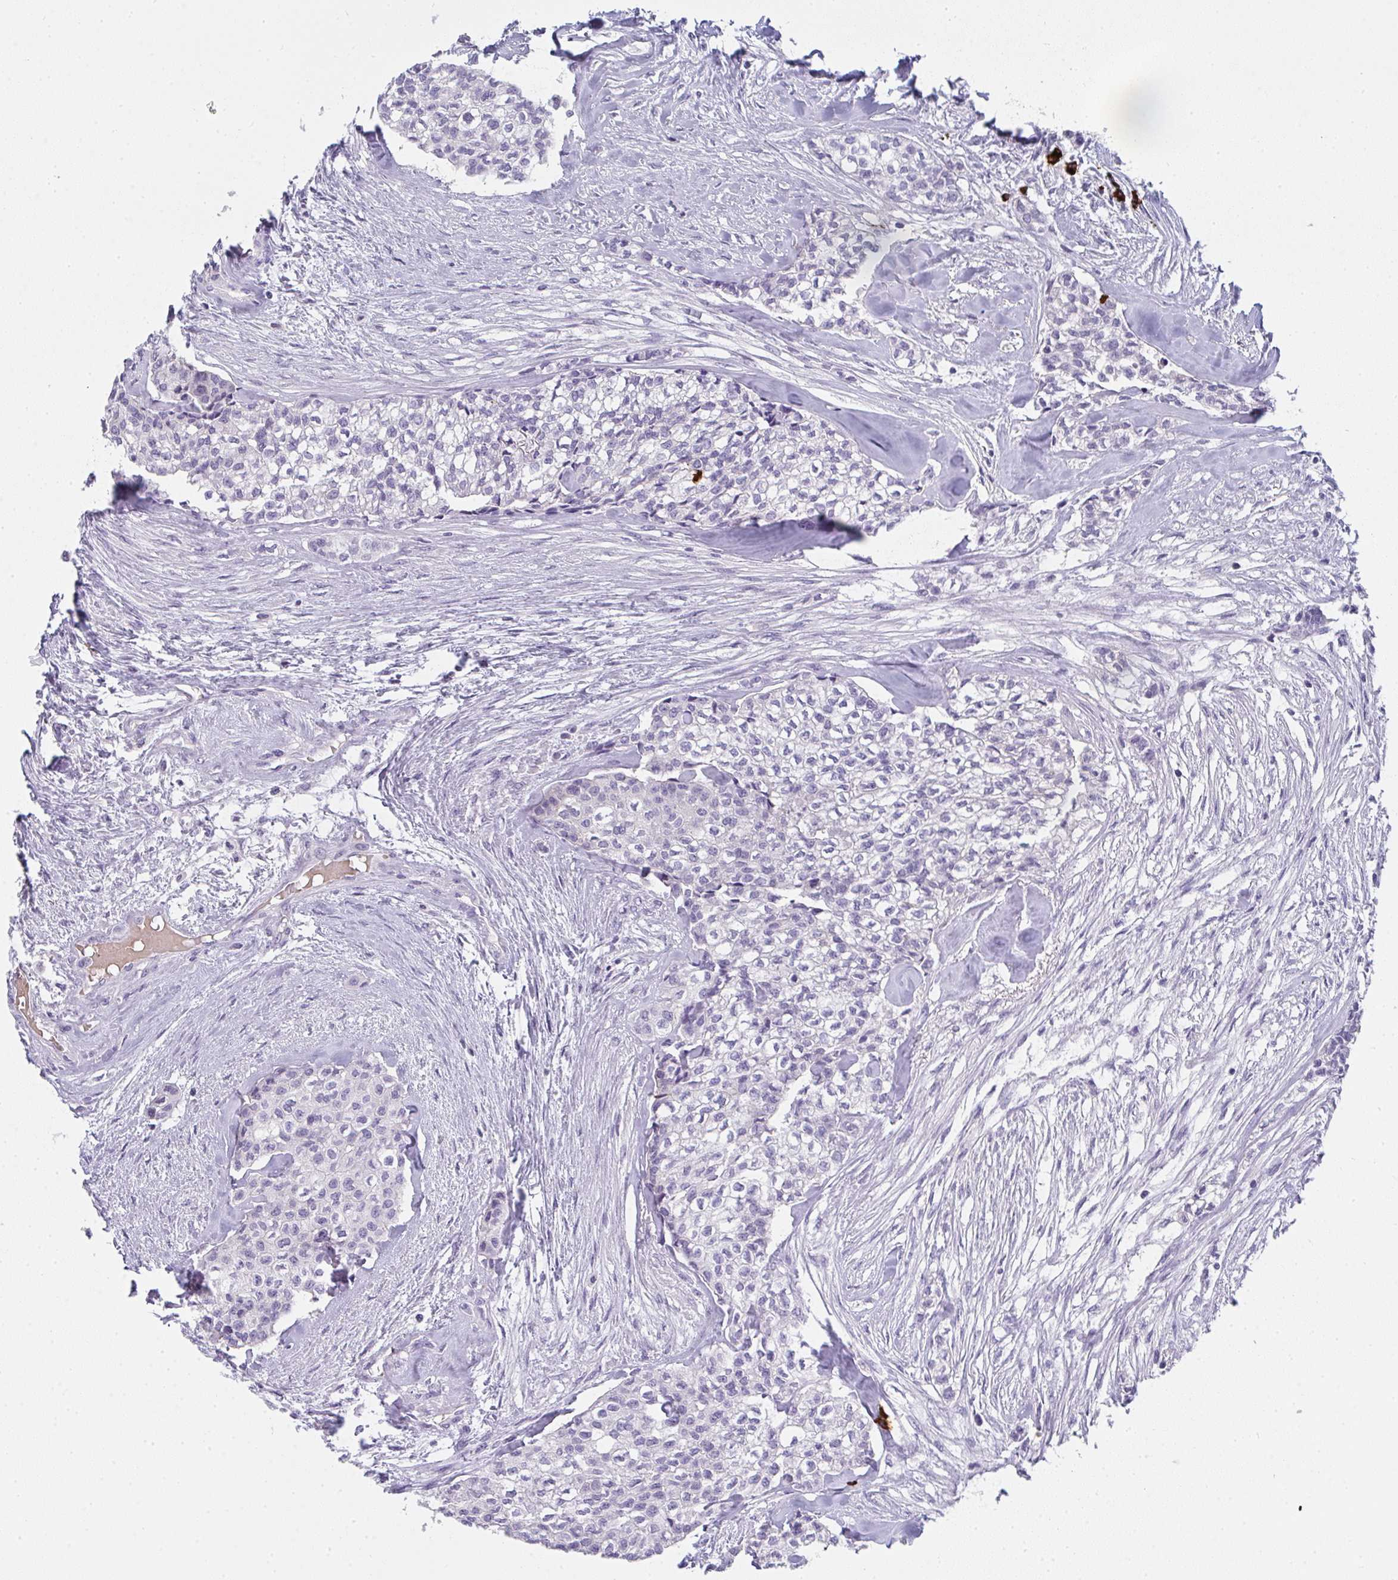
{"staining": {"intensity": "negative", "quantity": "none", "location": "none"}, "tissue": "head and neck cancer", "cell_type": "Tumor cells", "image_type": "cancer", "snomed": [{"axis": "morphology", "description": "Adenocarcinoma, NOS"}, {"axis": "topography", "description": "Head-Neck"}], "caption": "This is an immunohistochemistry (IHC) image of adenocarcinoma (head and neck). There is no expression in tumor cells.", "gene": "CACNA1S", "patient": {"sex": "male", "age": 81}}